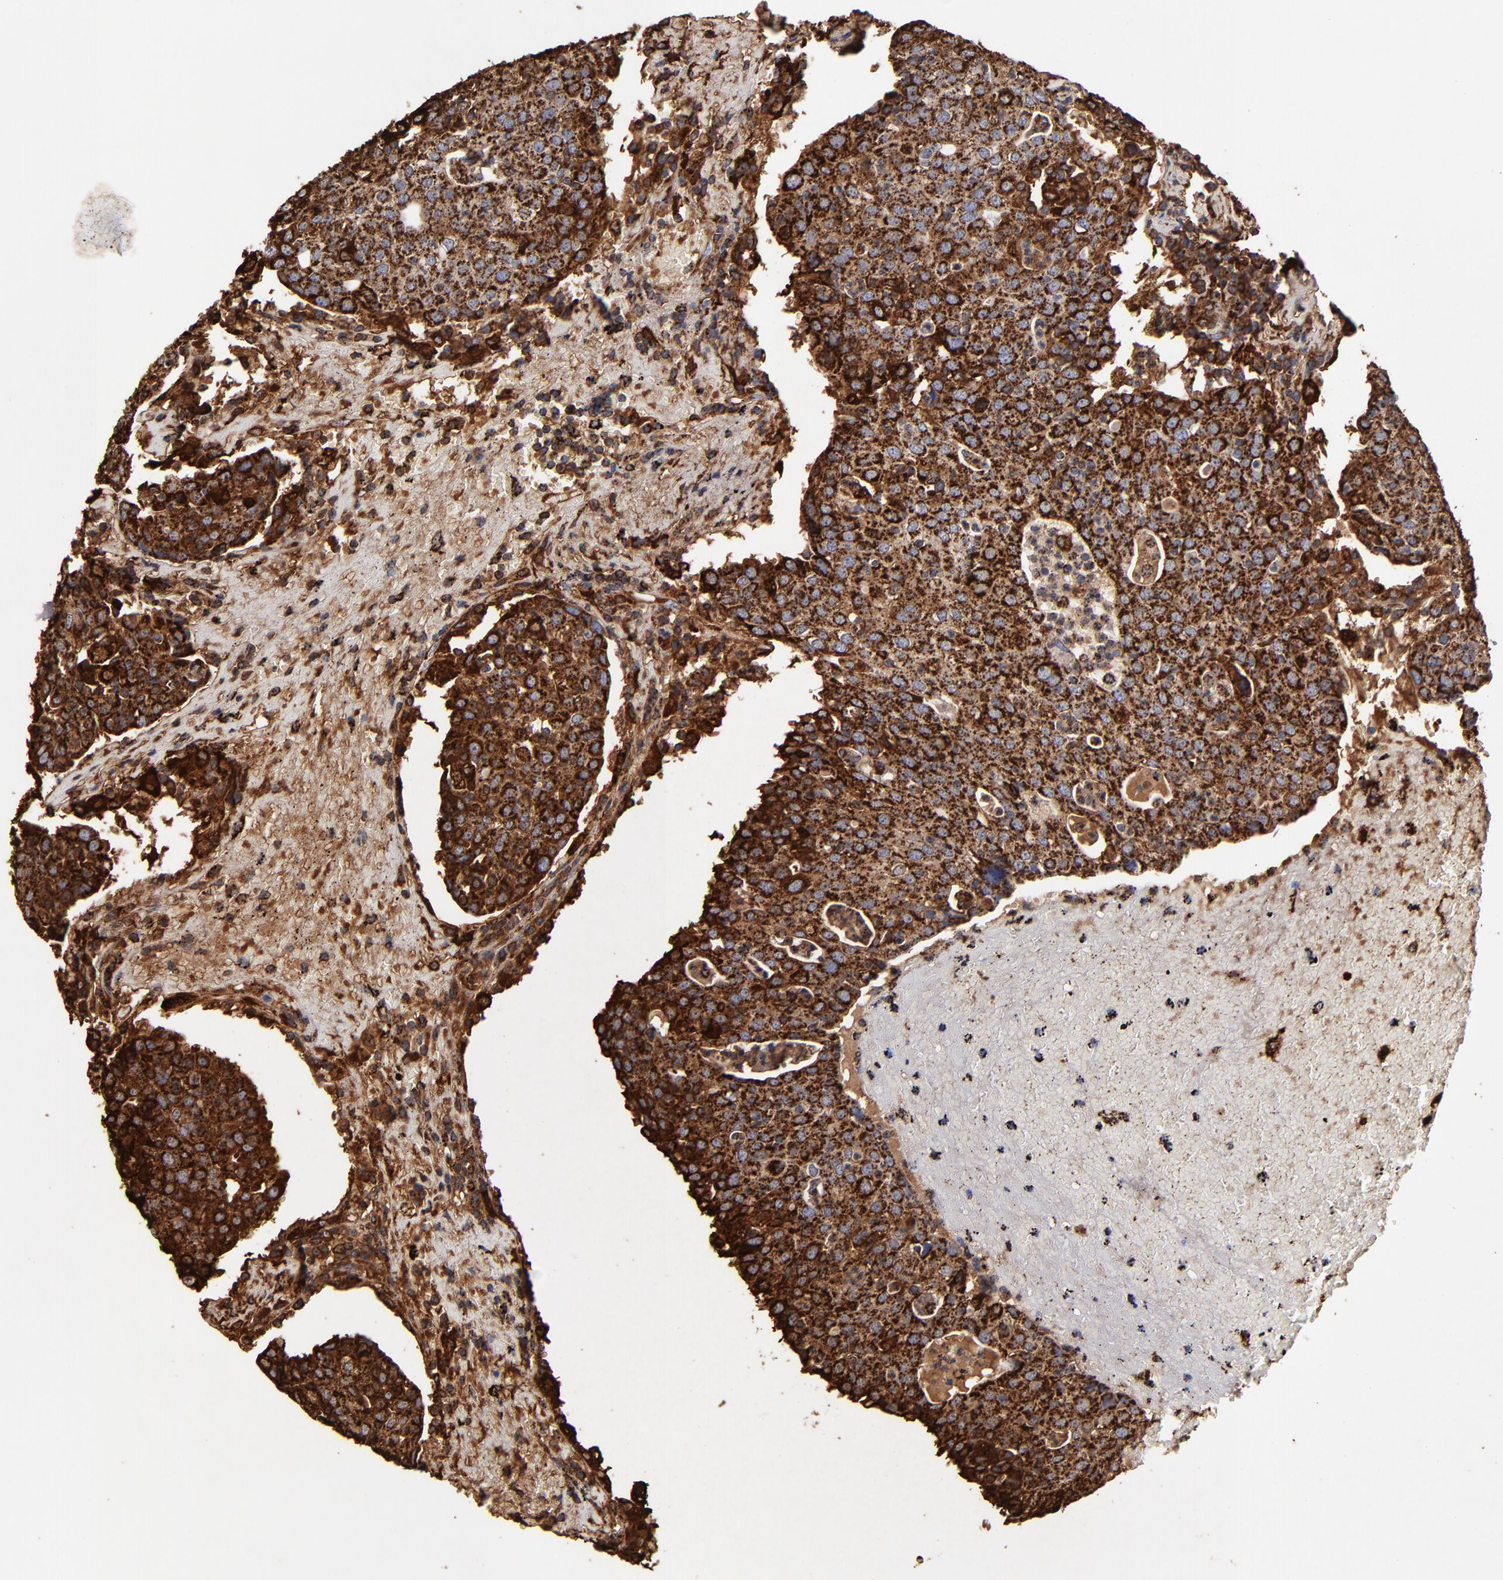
{"staining": {"intensity": "strong", "quantity": ">75%", "location": "cytoplasmic/membranous"}, "tissue": "head and neck cancer", "cell_type": "Tumor cells", "image_type": "cancer", "snomed": [{"axis": "morphology", "description": "Adenocarcinoma, NOS"}, {"axis": "topography", "description": "Salivary gland"}, {"axis": "topography", "description": "Head-Neck"}], "caption": "Protein analysis of head and neck cancer (adenocarcinoma) tissue shows strong cytoplasmic/membranous staining in about >75% of tumor cells. (DAB IHC with brightfield microscopy, high magnification).", "gene": "SOD2", "patient": {"sex": "female", "age": 65}}